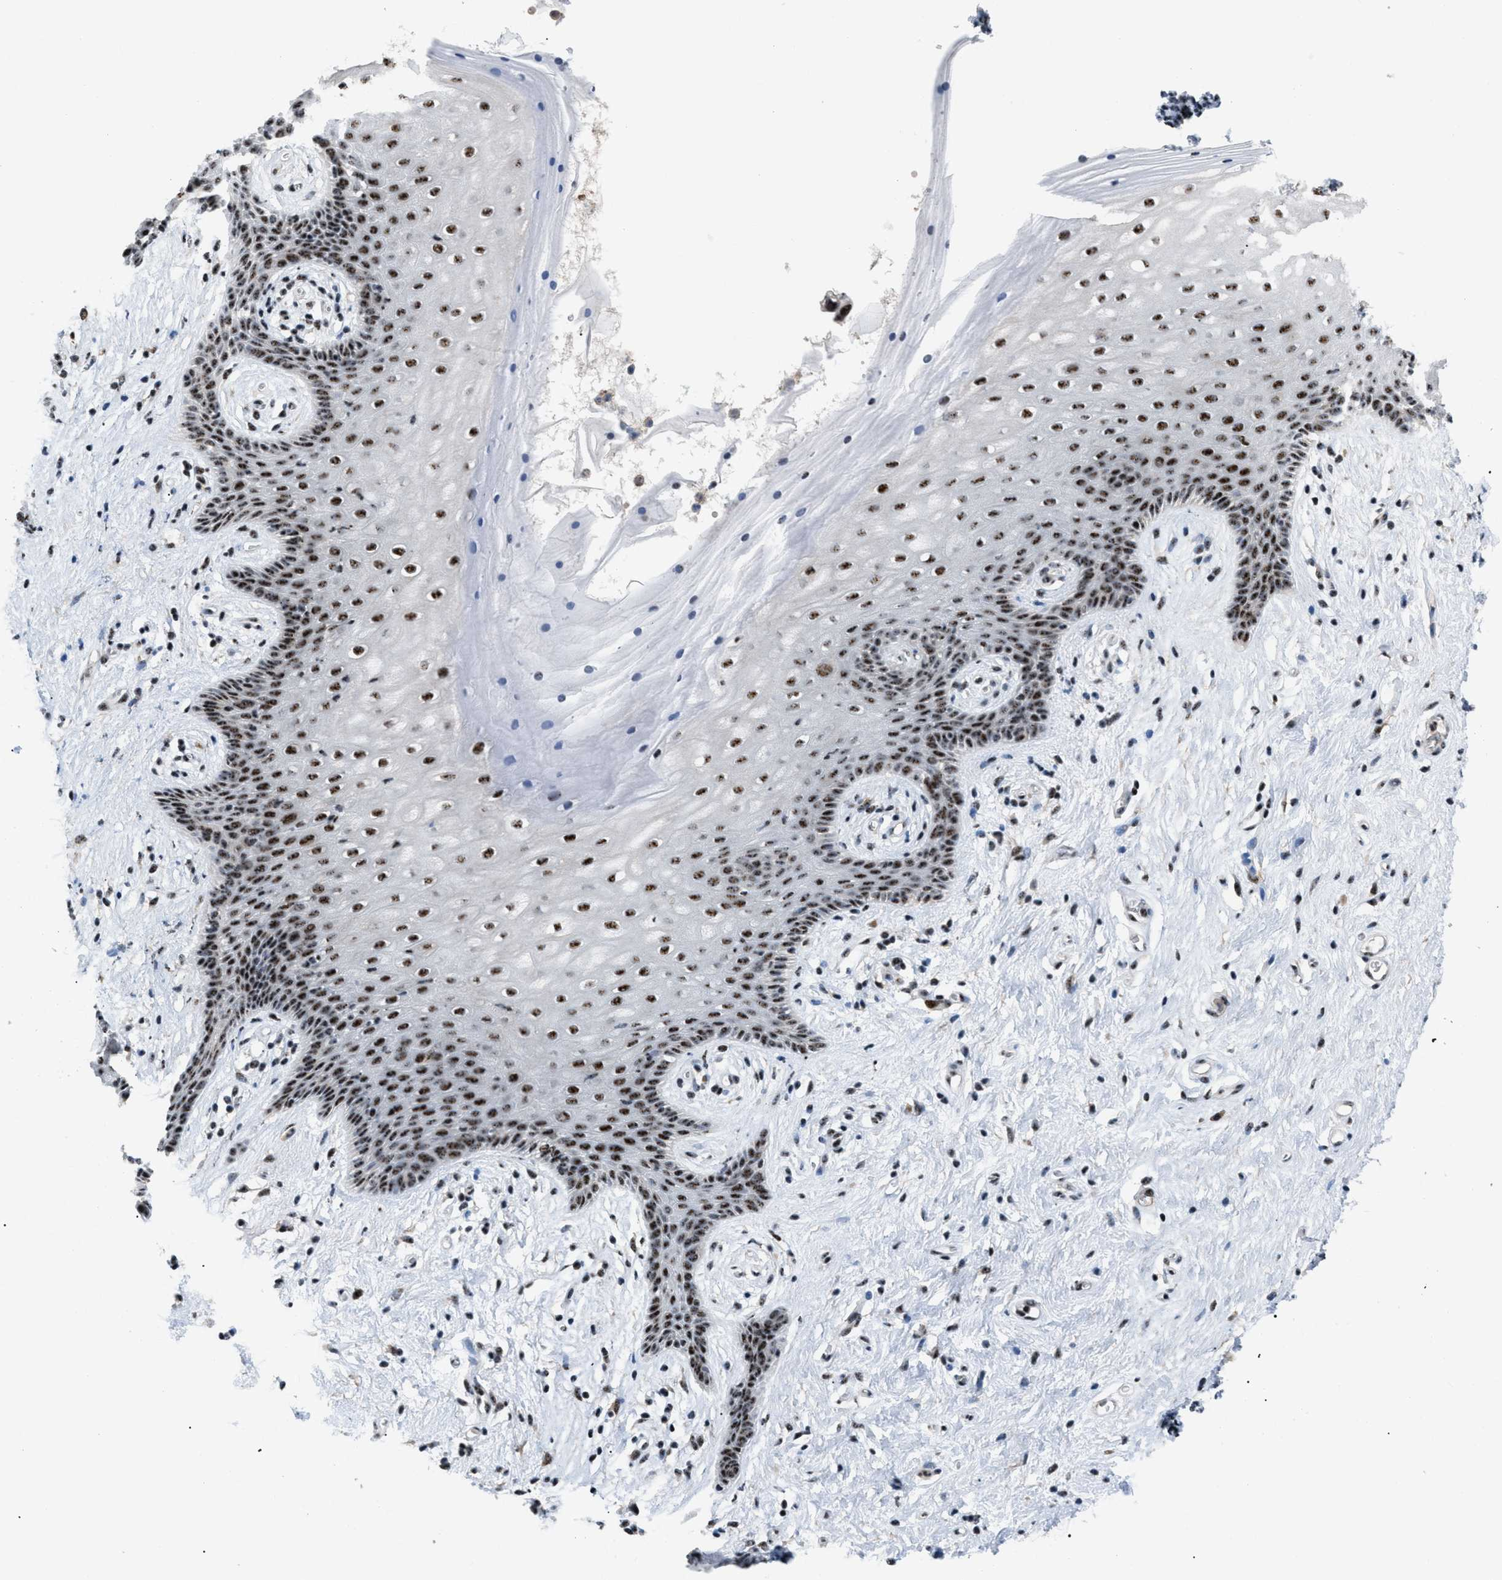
{"staining": {"intensity": "strong", "quantity": "25%-75%", "location": "nuclear"}, "tissue": "vagina", "cell_type": "Squamous epithelial cells", "image_type": "normal", "snomed": [{"axis": "morphology", "description": "Normal tissue, NOS"}, {"axis": "topography", "description": "Vagina"}], "caption": "The image shows a brown stain indicating the presence of a protein in the nuclear of squamous epithelial cells in vagina. (DAB IHC, brown staining for protein, blue staining for nuclei).", "gene": "CDR2", "patient": {"sex": "female", "age": 44}}